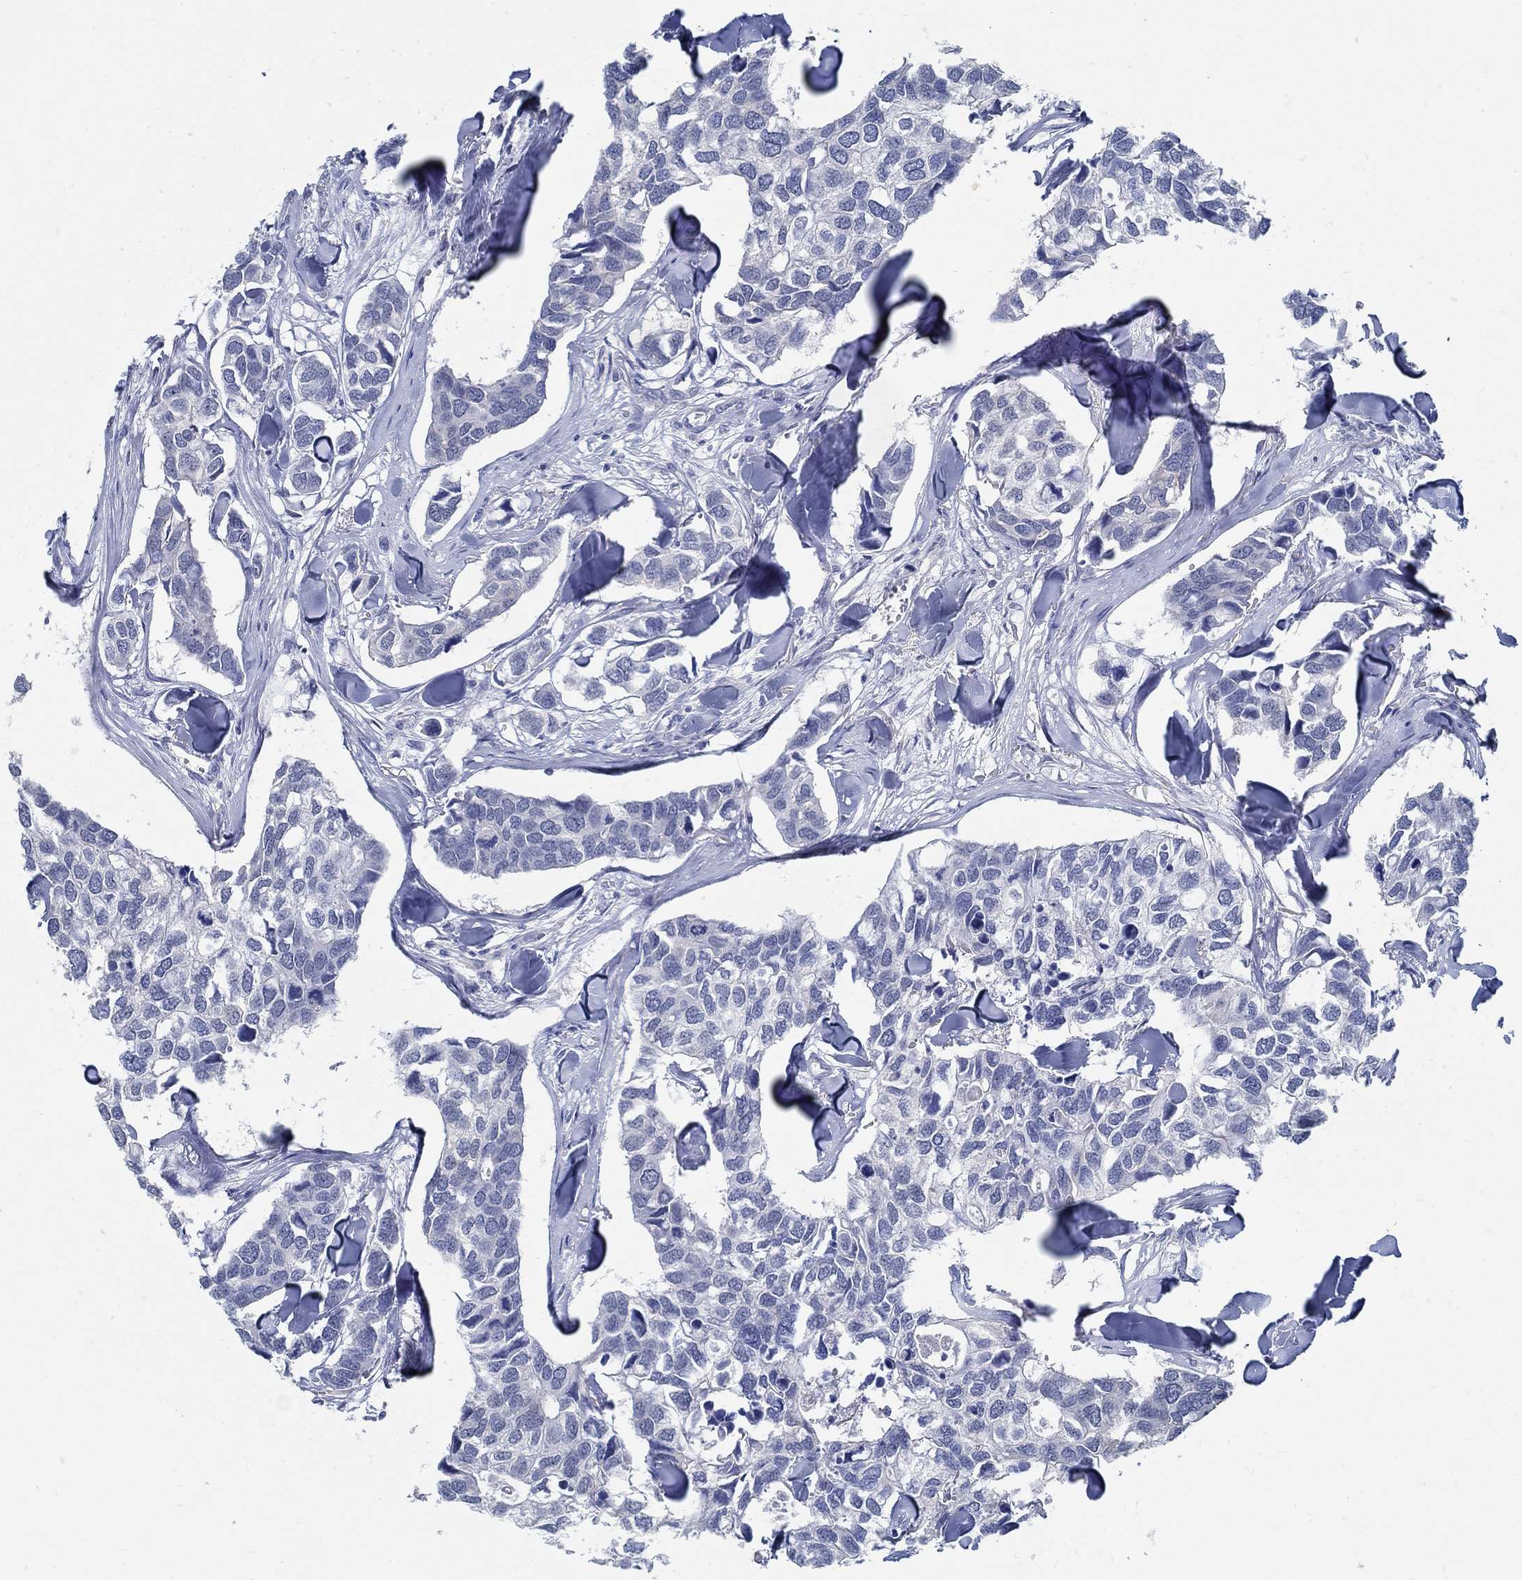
{"staining": {"intensity": "negative", "quantity": "none", "location": "none"}, "tissue": "breast cancer", "cell_type": "Tumor cells", "image_type": "cancer", "snomed": [{"axis": "morphology", "description": "Duct carcinoma"}, {"axis": "topography", "description": "Breast"}], "caption": "Immunohistochemistry image of neoplastic tissue: invasive ductal carcinoma (breast) stained with DAB exhibits no significant protein positivity in tumor cells.", "gene": "PCDH11X", "patient": {"sex": "female", "age": 83}}